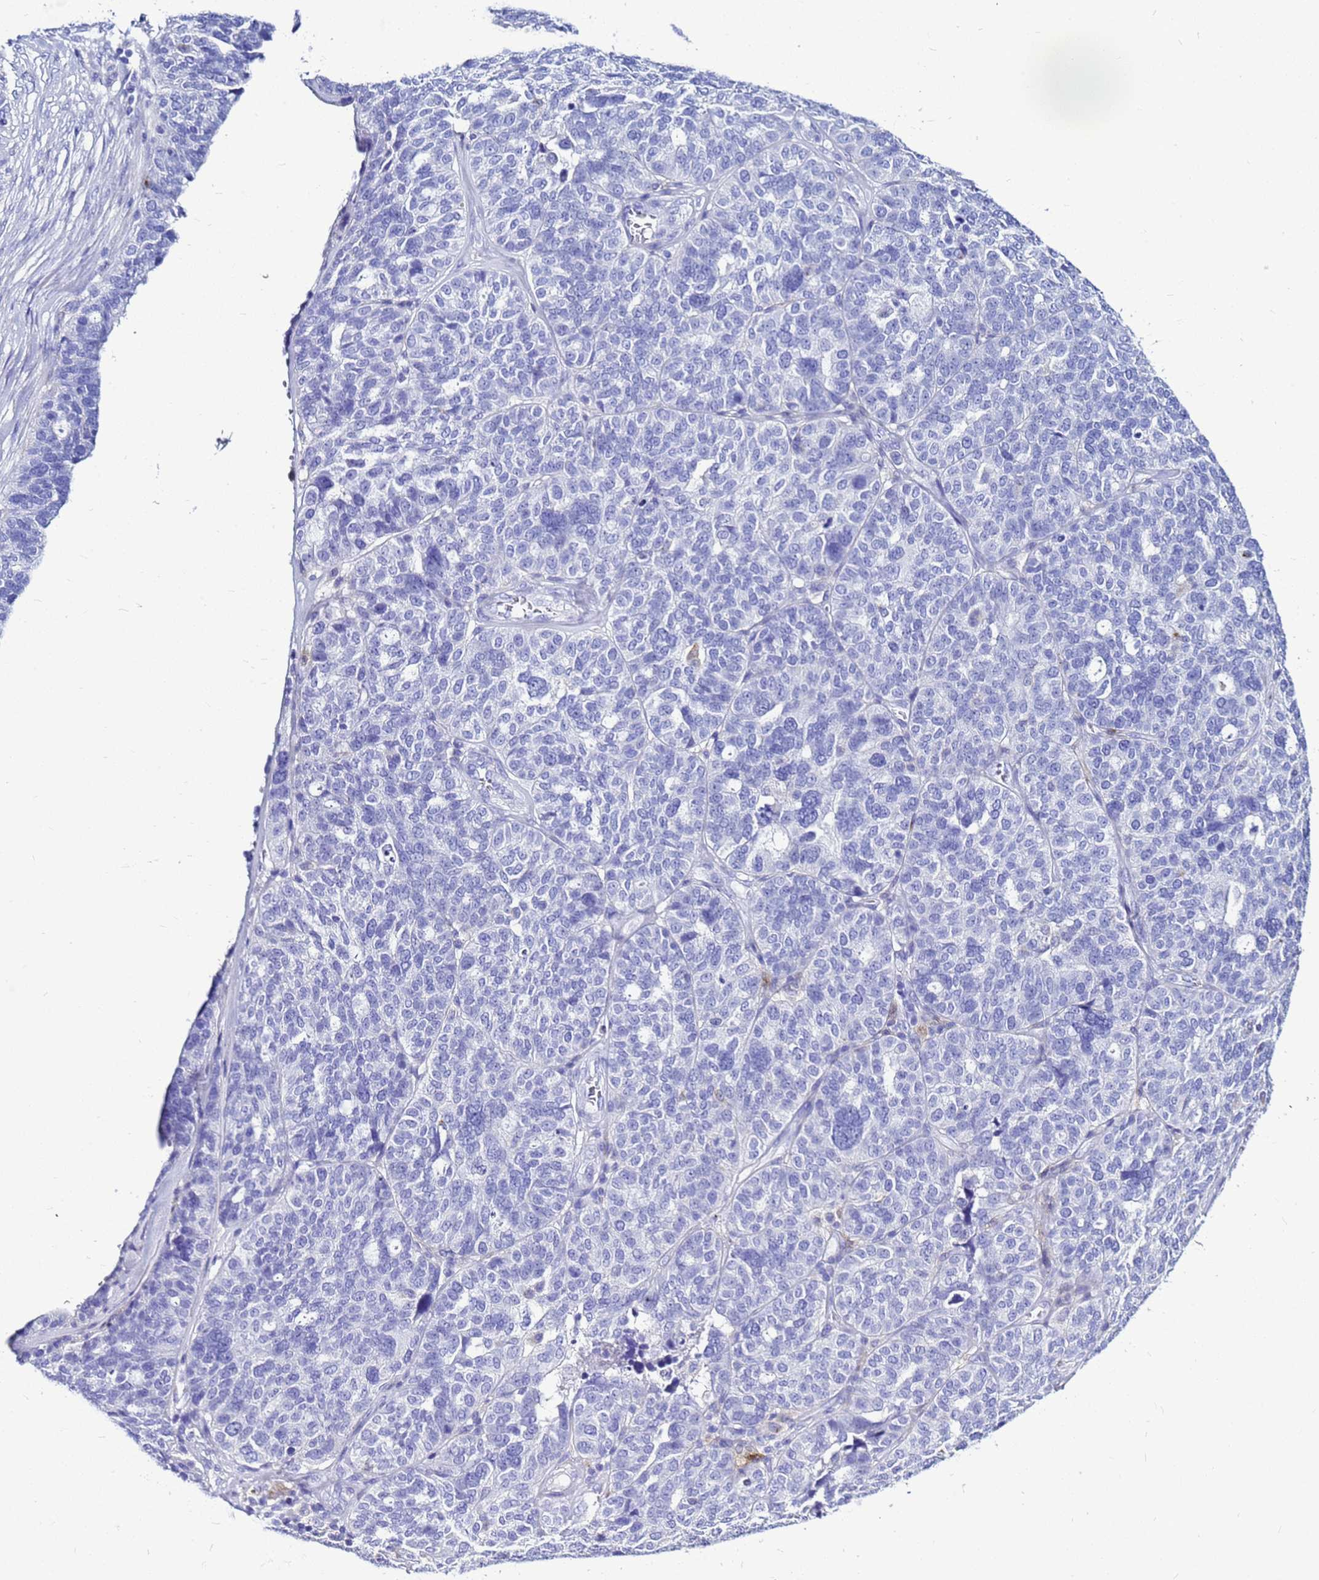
{"staining": {"intensity": "negative", "quantity": "none", "location": "none"}, "tissue": "ovarian cancer", "cell_type": "Tumor cells", "image_type": "cancer", "snomed": [{"axis": "morphology", "description": "Cystadenocarcinoma, serous, NOS"}, {"axis": "topography", "description": "Ovary"}], "caption": "Ovarian serous cystadenocarcinoma was stained to show a protein in brown. There is no significant expression in tumor cells.", "gene": "CSTA", "patient": {"sex": "female", "age": 59}}